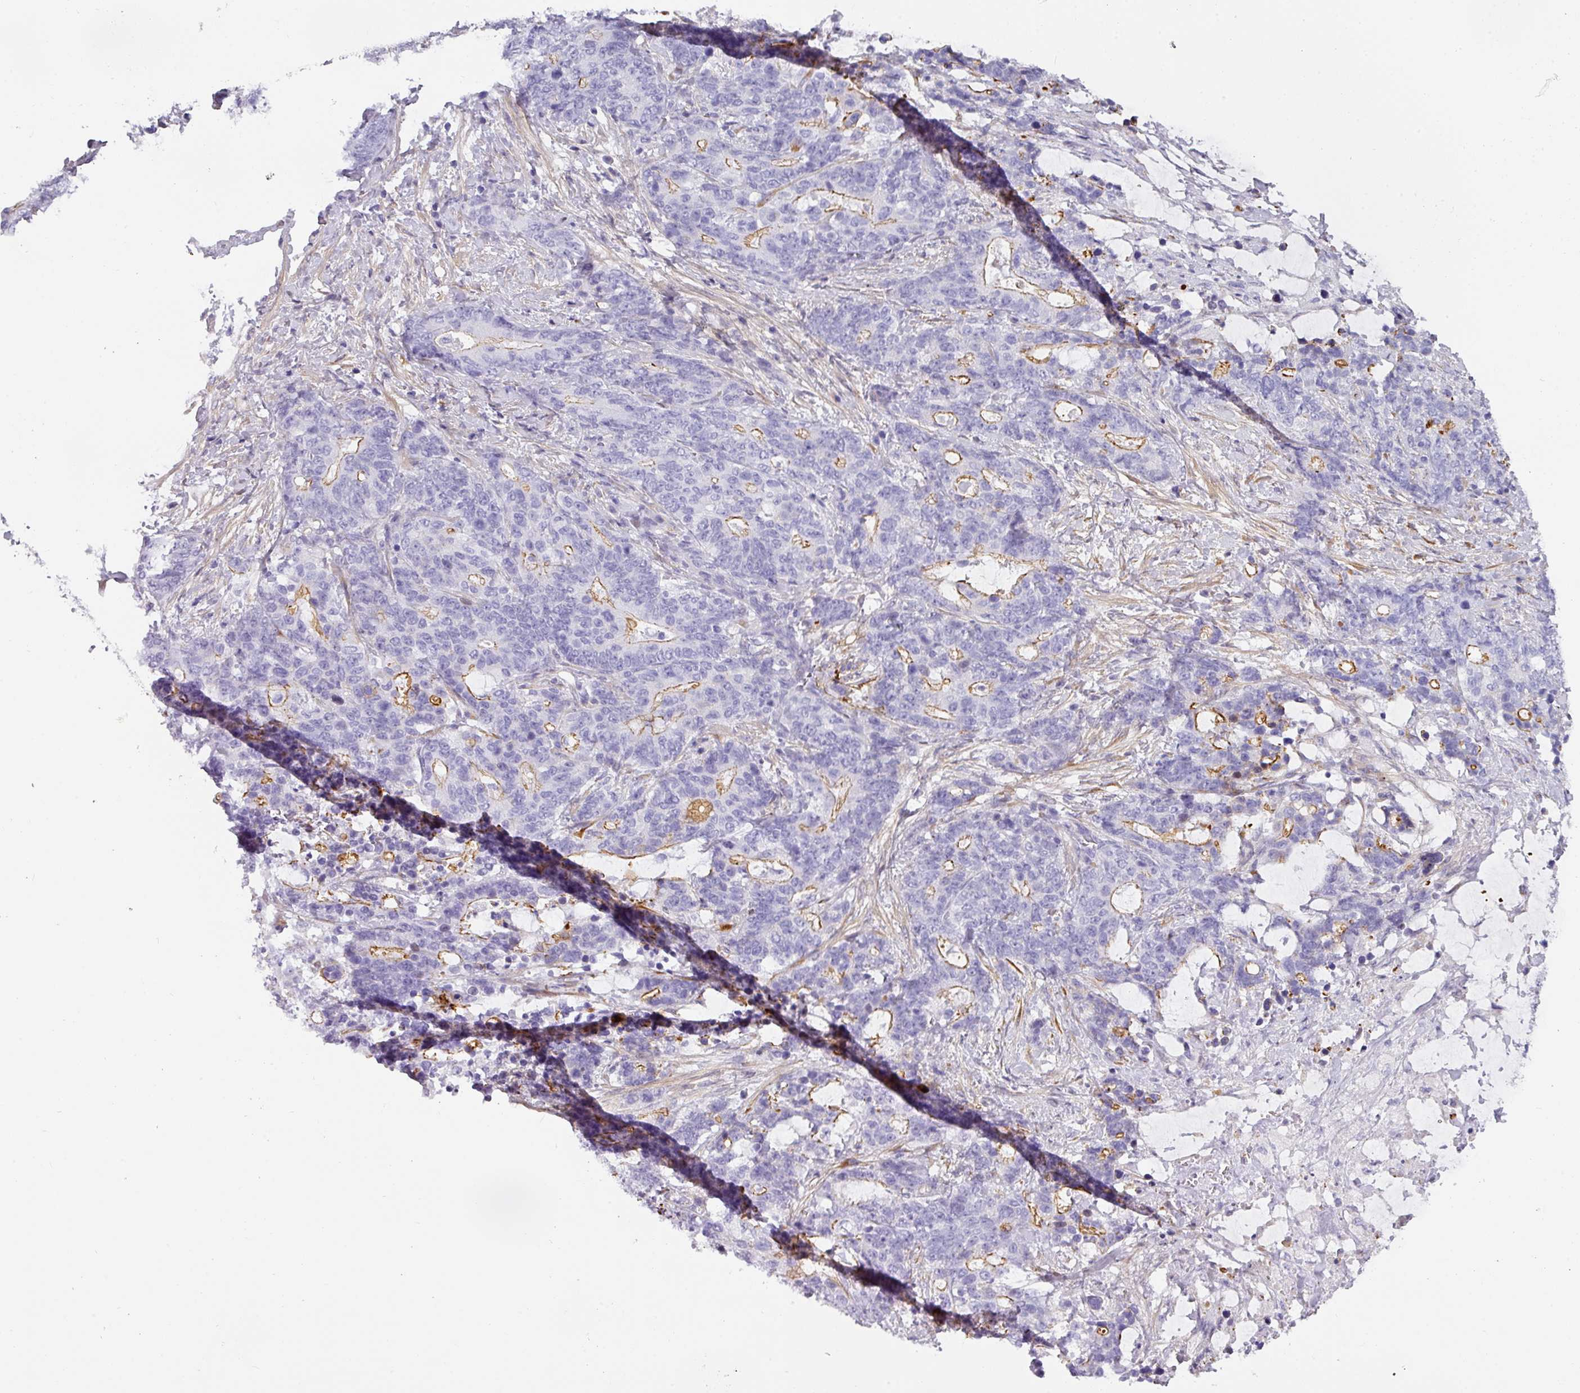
{"staining": {"intensity": "moderate", "quantity": "<25%", "location": "cytoplasmic/membranous"}, "tissue": "stomach cancer", "cell_type": "Tumor cells", "image_type": "cancer", "snomed": [{"axis": "morphology", "description": "Normal tissue, NOS"}, {"axis": "morphology", "description": "Adenocarcinoma, NOS"}, {"axis": "topography", "description": "Stomach"}], "caption": "An image of stomach cancer (adenocarcinoma) stained for a protein exhibits moderate cytoplasmic/membranous brown staining in tumor cells.", "gene": "ANKRD29", "patient": {"sex": "female", "age": 64}}